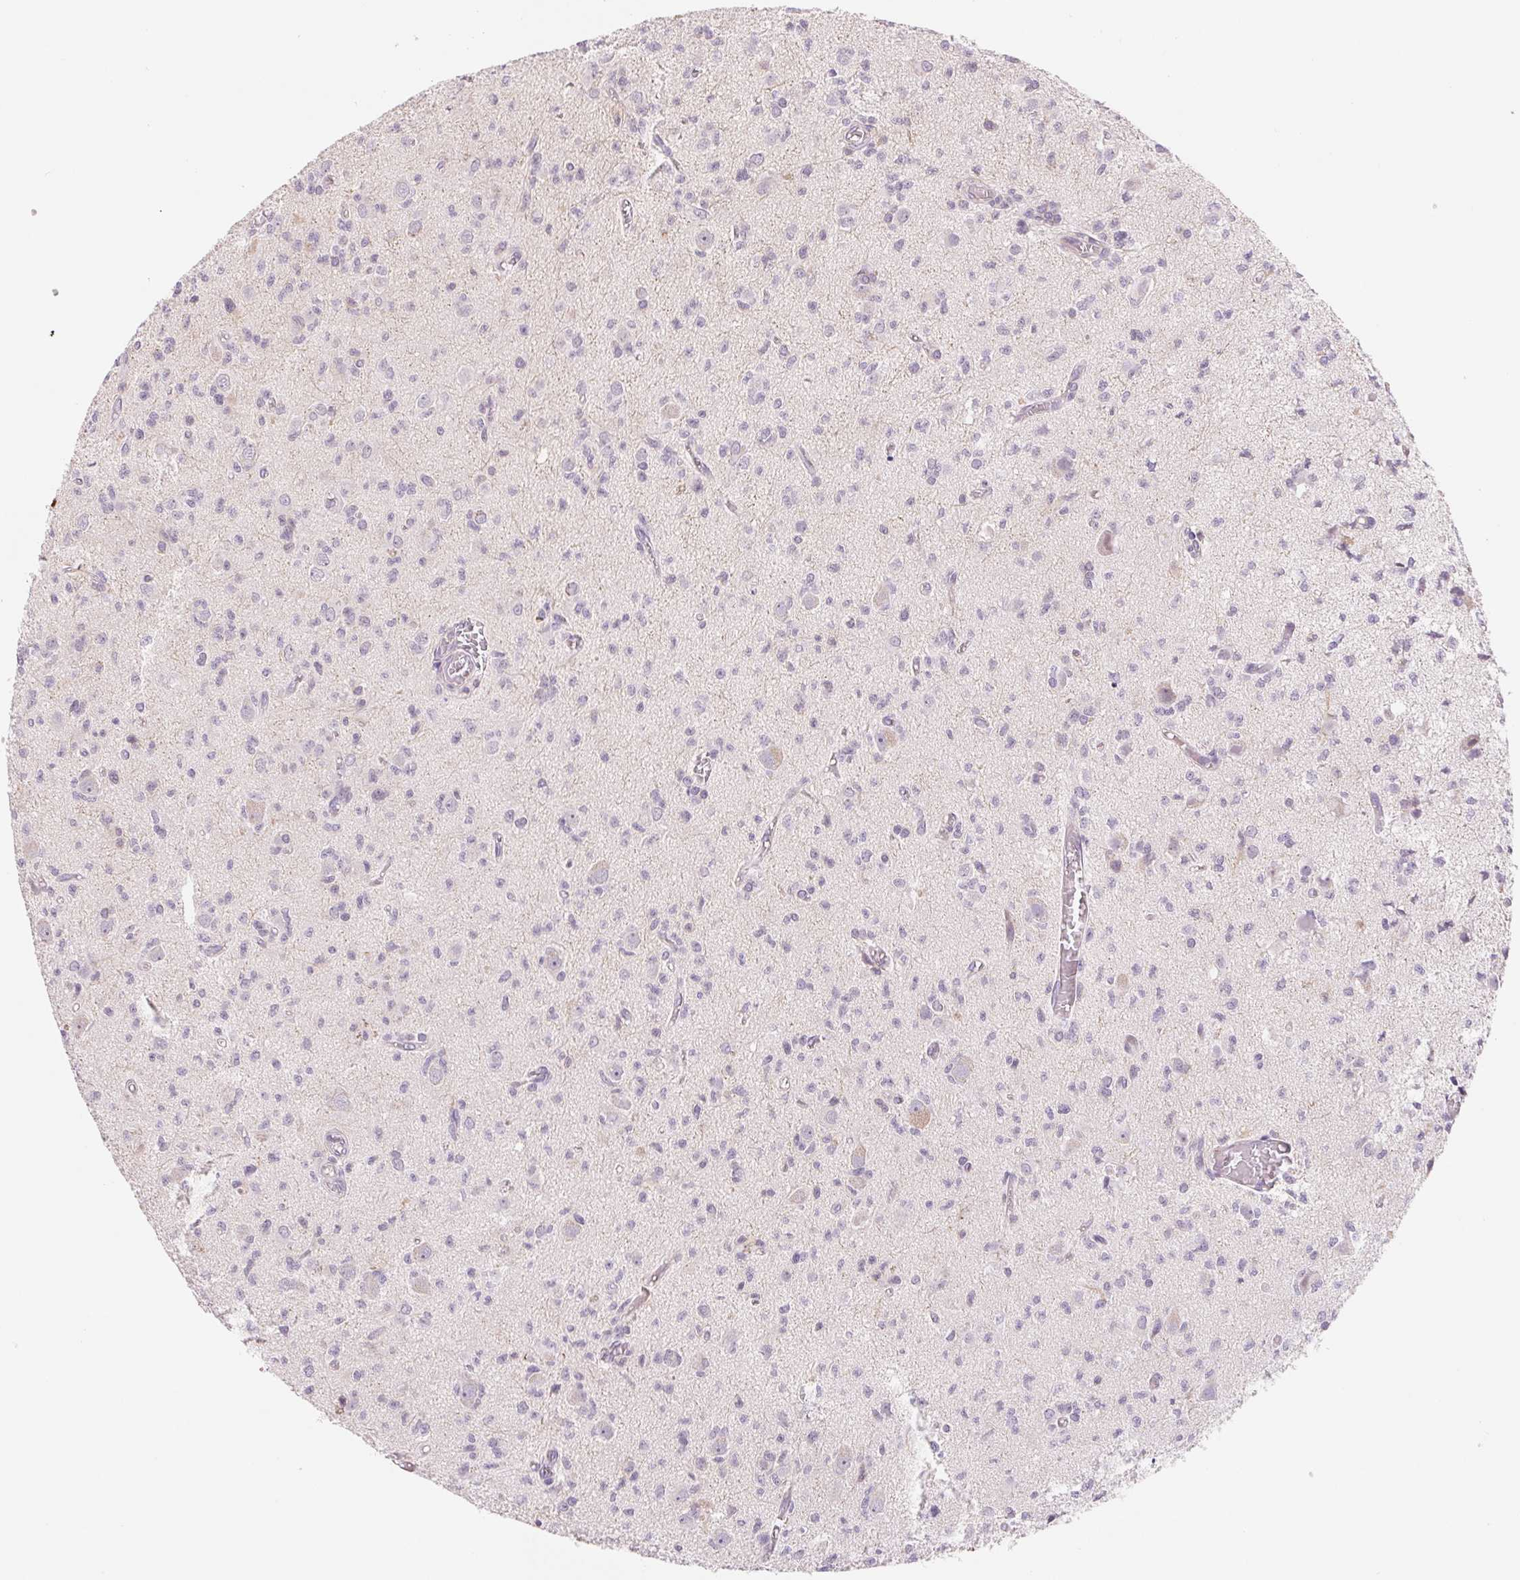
{"staining": {"intensity": "negative", "quantity": "none", "location": "none"}, "tissue": "glioma", "cell_type": "Tumor cells", "image_type": "cancer", "snomed": [{"axis": "morphology", "description": "Glioma, malignant, Low grade"}, {"axis": "topography", "description": "Brain"}], "caption": "DAB immunohistochemical staining of human glioma demonstrates no significant expression in tumor cells.", "gene": "CCDC168", "patient": {"sex": "male", "age": 64}}